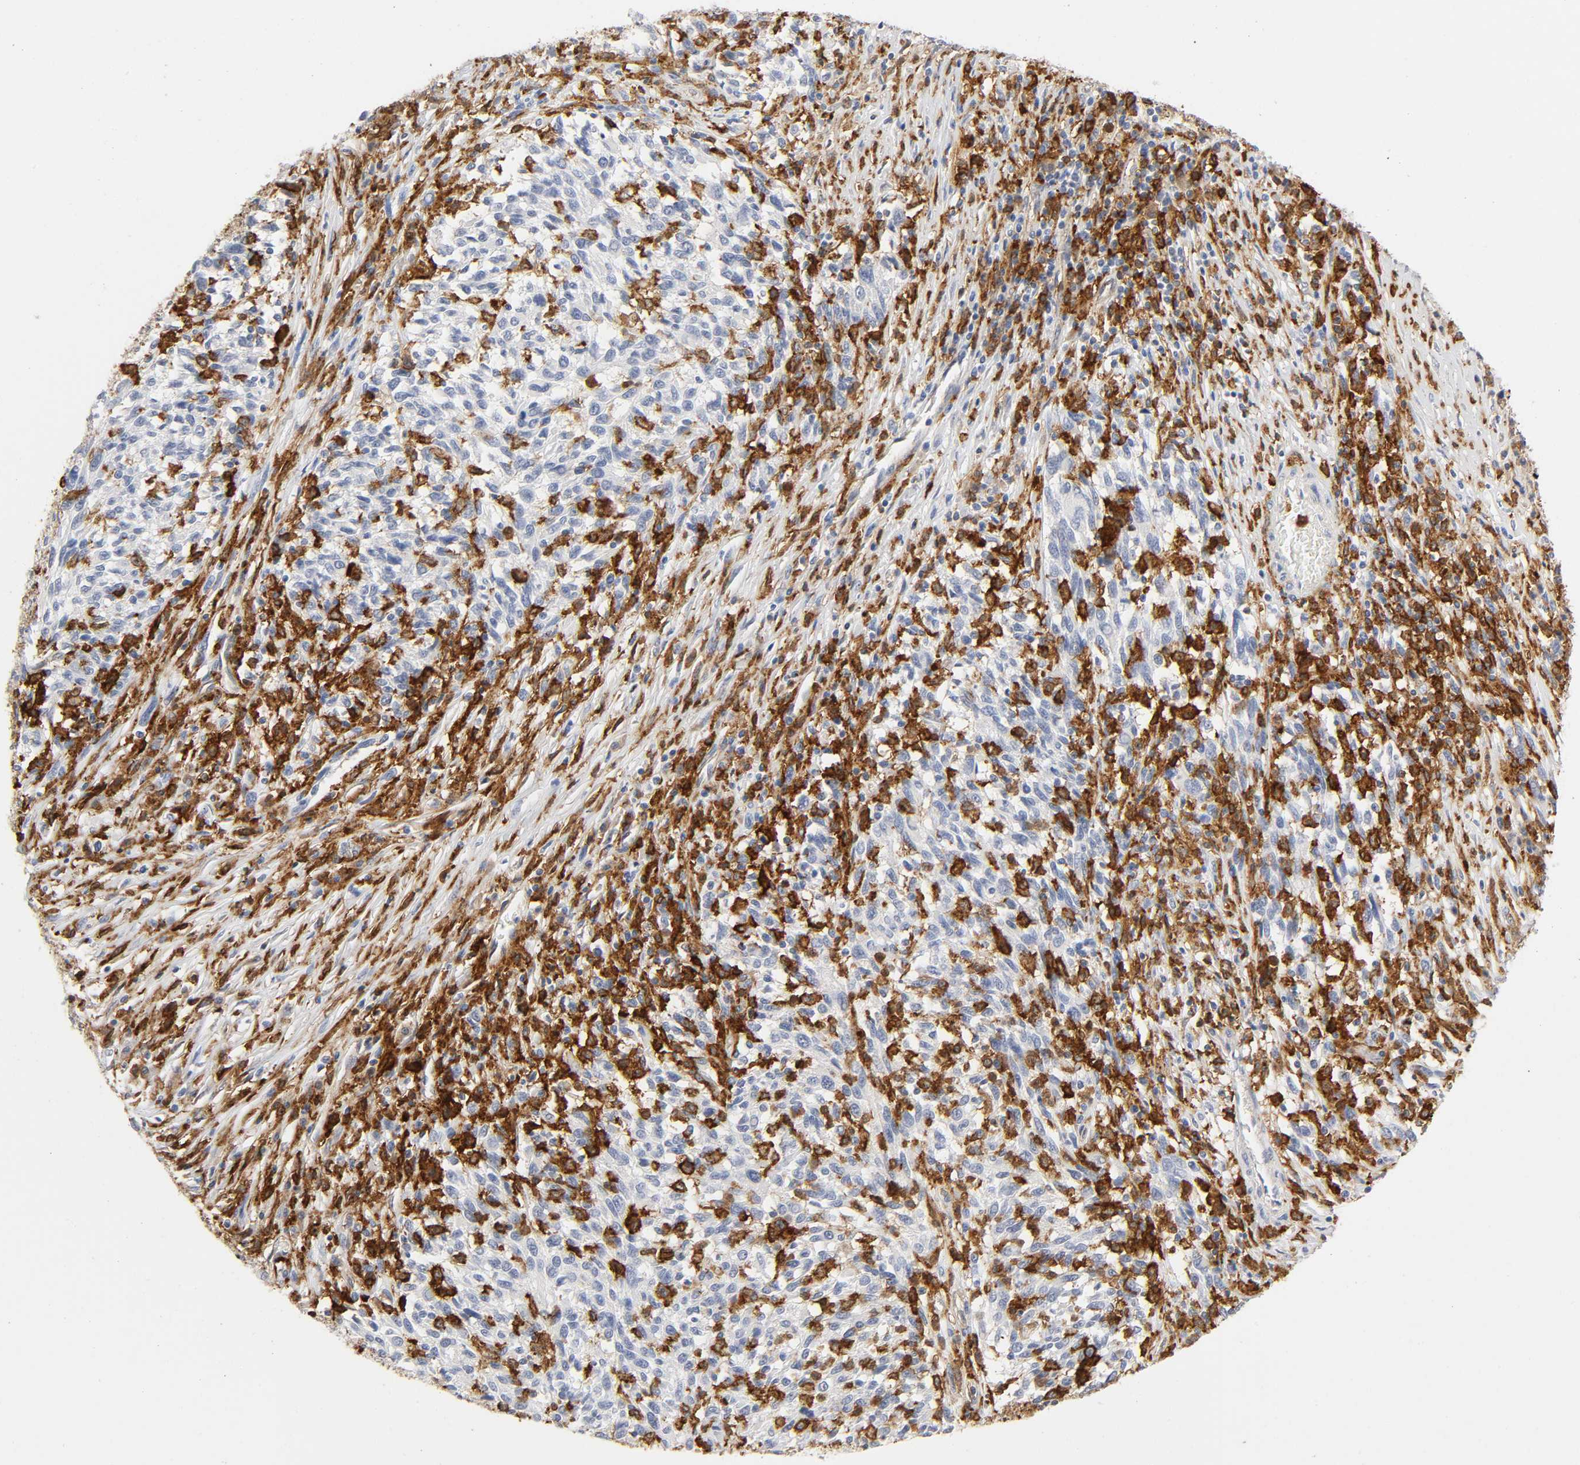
{"staining": {"intensity": "negative", "quantity": "none", "location": "none"}, "tissue": "melanoma", "cell_type": "Tumor cells", "image_type": "cancer", "snomed": [{"axis": "morphology", "description": "Malignant melanoma, Metastatic site"}, {"axis": "topography", "description": "Lymph node"}], "caption": "Malignant melanoma (metastatic site) stained for a protein using immunohistochemistry shows no positivity tumor cells.", "gene": "LYN", "patient": {"sex": "male", "age": 61}}